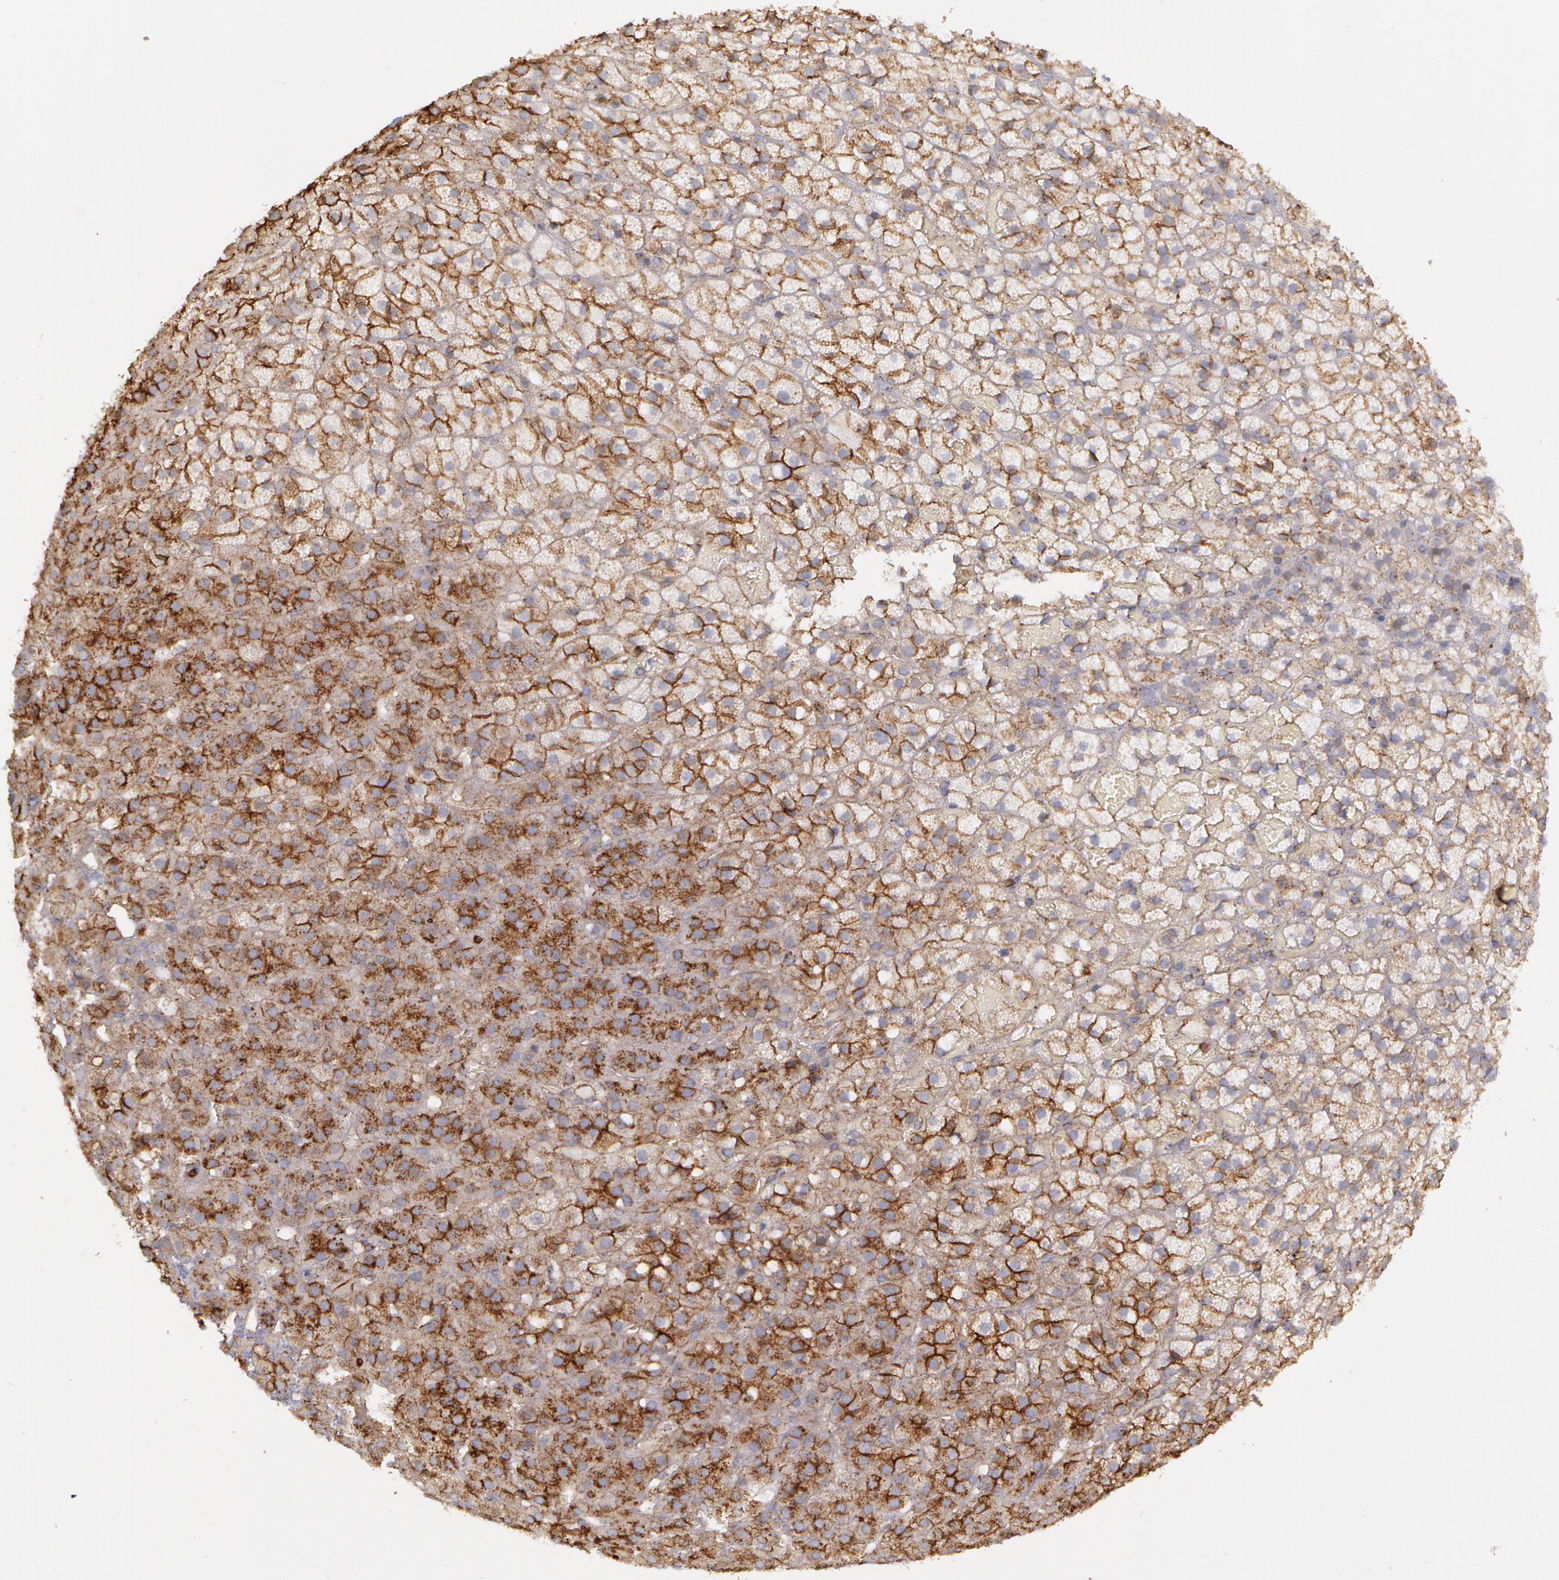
{"staining": {"intensity": "moderate", "quantity": ">75%", "location": "cytoplasmic/membranous"}, "tissue": "adrenal gland", "cell_type": "Glandular cells", "image_type": "normal", "snomed": [{"axis": "morphology", "description": "Normal tissue, NOS"}, {"axis": "topography", "description": "Adrenal gland"}], "caption": "Adrenal gland stained with DAB (3,3'-diaminobenzidine) IHC shows medium levels of moderate cytoplasmic/membranous expression in about >75% of glandular cells.", "gene": "FLOT2", "patient": {"sex": "male", "age": 35}}